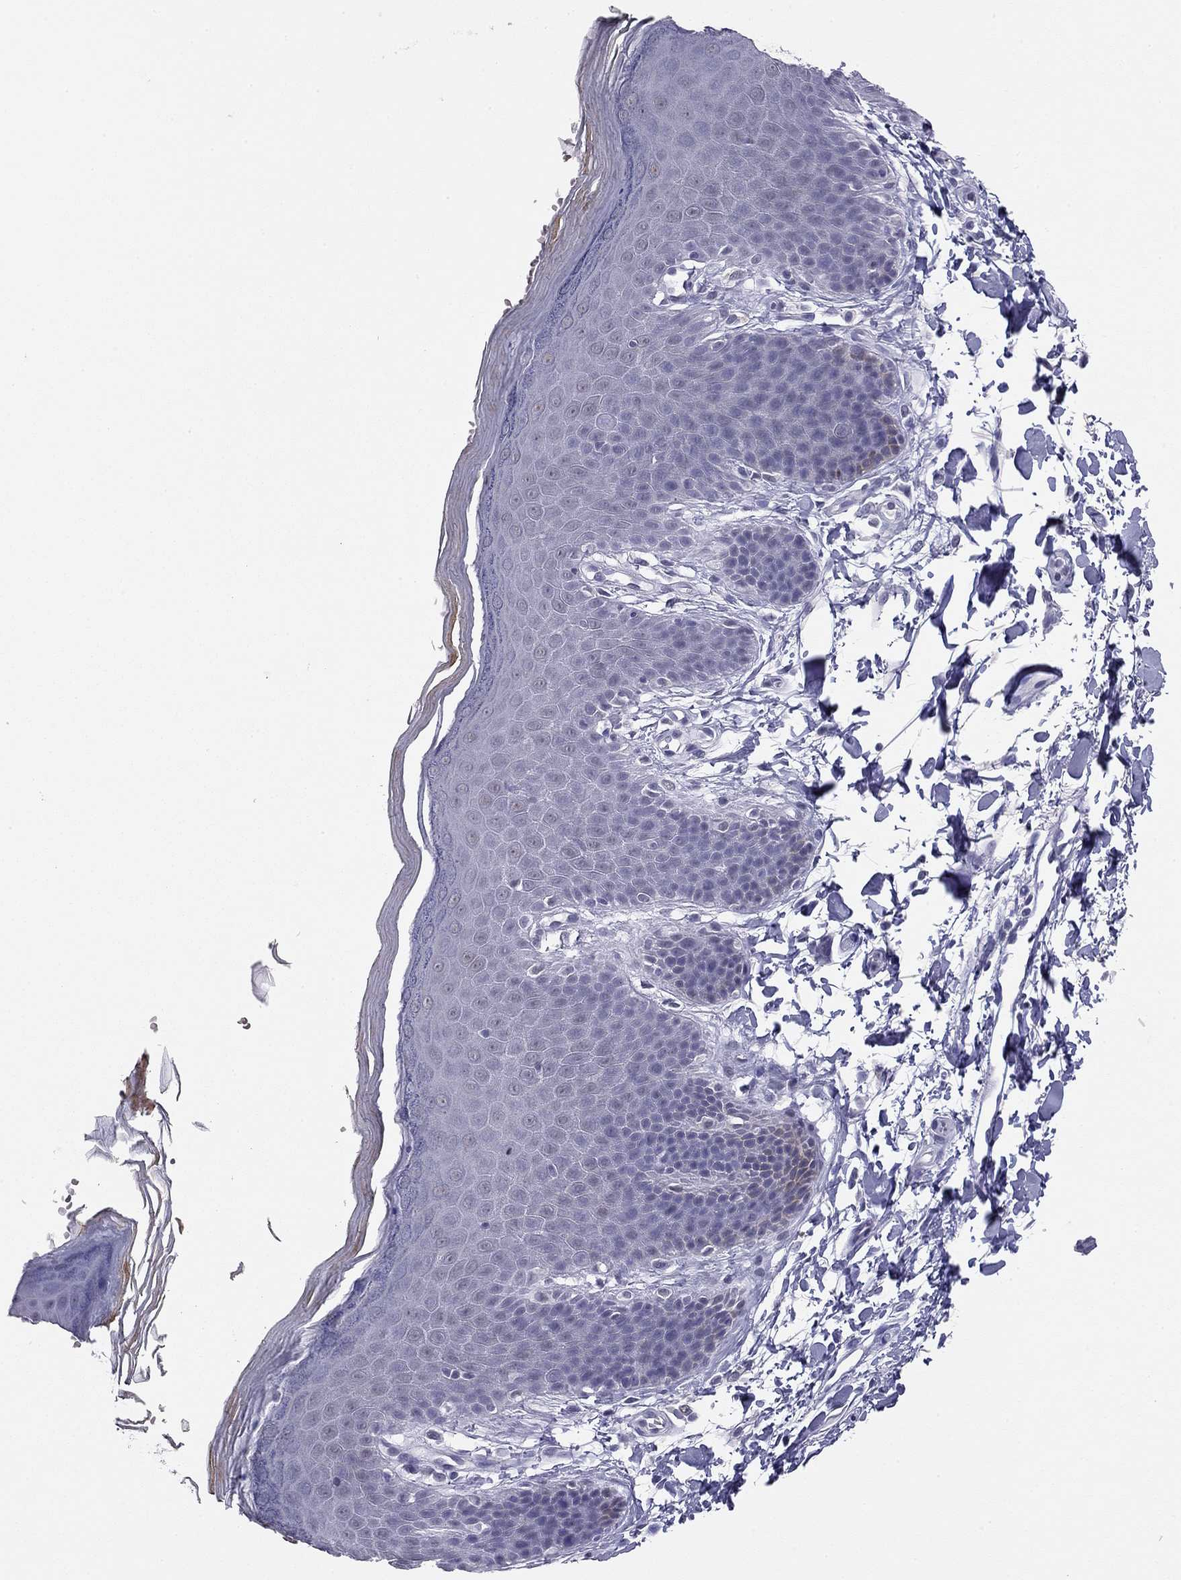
{"staining": {"intensity": "negative", "quantity": "none", "location": "none"}, "tissue": "skin", "cell_type": "Epidermal cells", "image_type": "normal", "snomed": [{"axis": "morphology", "description": "Normal tissue, NOS"}, {"axis": "topography", "description": "Anal"}], "caption": "Immunohistochemical staining of benign skin exhibits no significant expression in epidermal cells.", "gene": "DOT1L", "patient": {"sex": "male", "age": 53}}